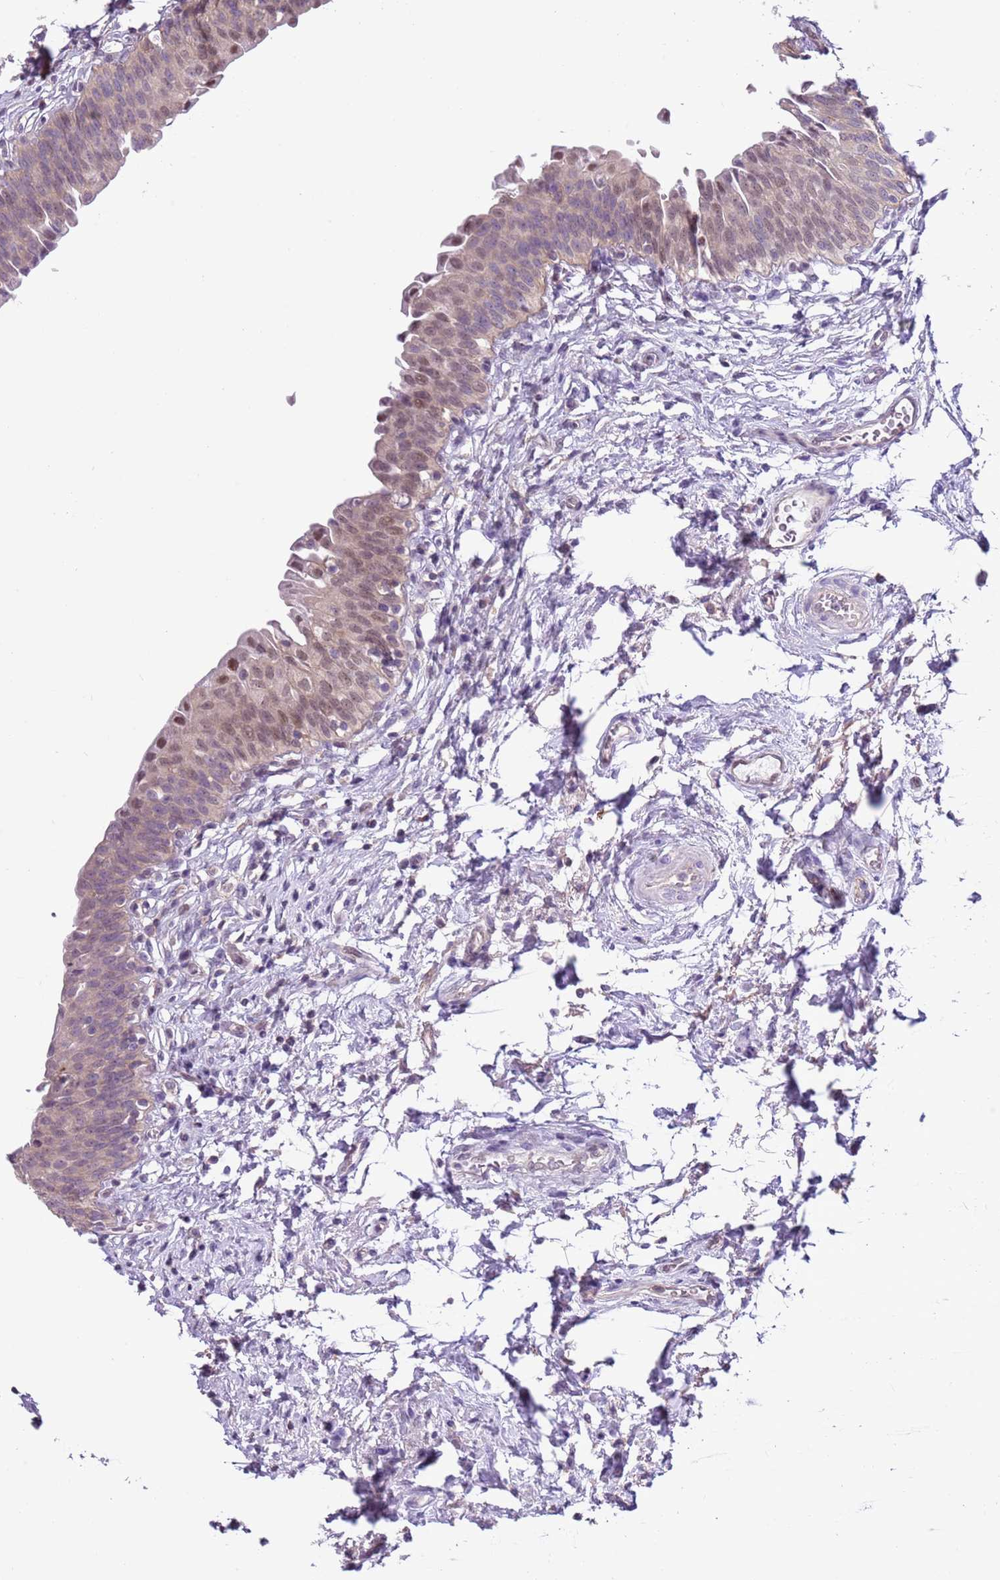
{"staining": {"intensity": "moderate", "quantity": "25%-75%", "location": "nuclear"}, "tissue": "urinary bladder", "cell_type": "Urothelial cells", "image_type": "normal", "snomed": [{"axis": "morphology", "description": "Normal tissue, NOS"}, {"axis": "topography", "description": "Urinary bladder"}], "caption": "An image of urinary bladder stained for a protein exhibits moderate nuclear brown staining in urothelial cells. The protein of interest is shown in brown color, while the nuclei are stained blue.", "gene": "CAPN9", "patient": {"sex": "male", "age": 83}}